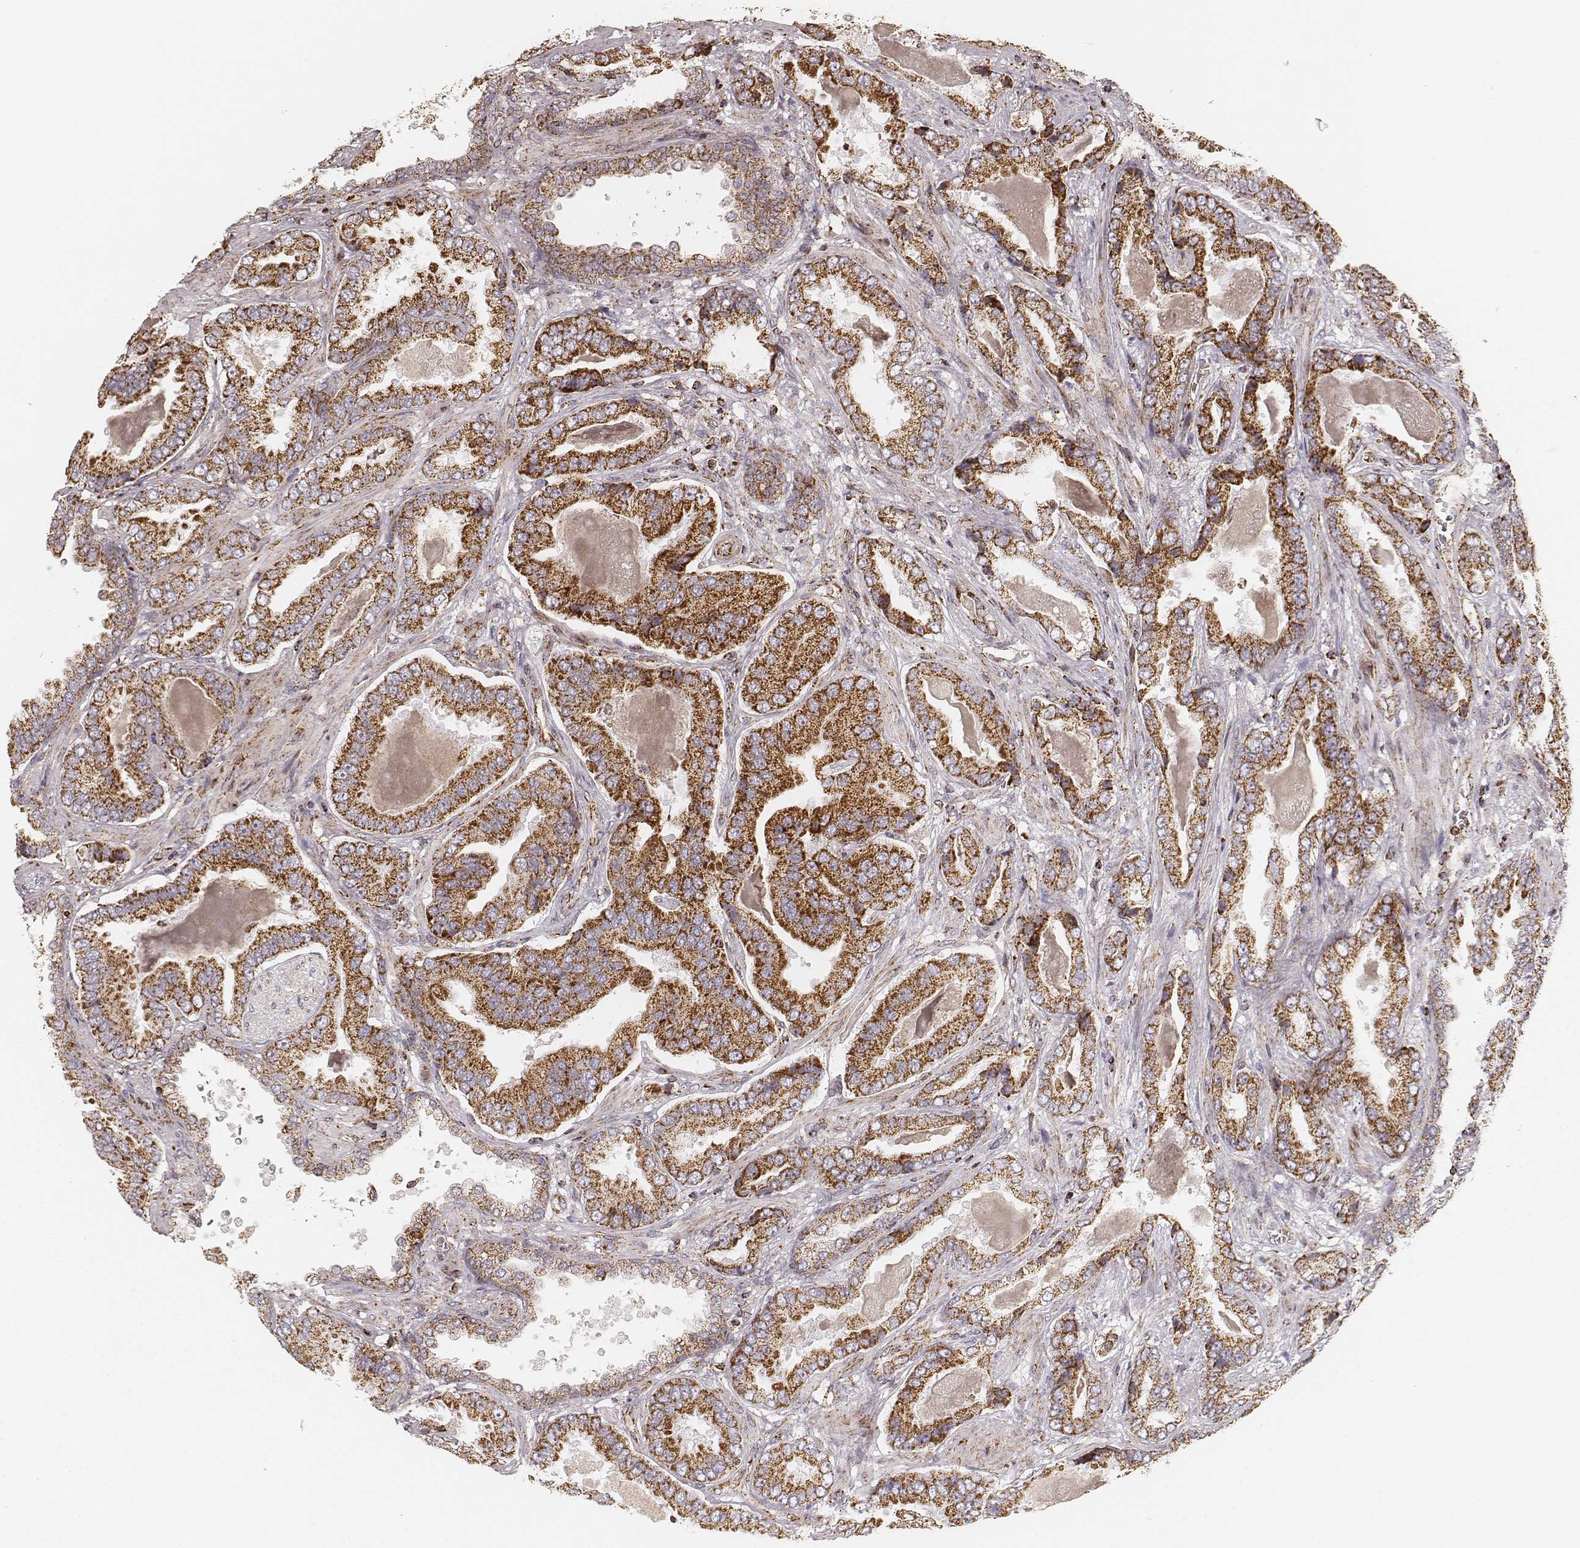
{"staining": {"intensity": "strong", "quantity": ">75%", "location": "cytoplasmic/membranous"}, "tissue": "prostate cancer", "cell_type": "Tumor cells", "image_type": "cancer", "snomed": [{"axis": "morphology", "description": "Adenocarcinoma, NOS"}, {"axis": "topography", "description": "Prostate"}], "caption": "Immunohistochemical staining of human prostate cancer (adenocarcinoma) exhibits strong cytoplasmic/membranous protein positivity in approximately >75% of tumor cells. (brown staining indicates protein expression, while blue staining denotes nuclei).", "gene": "CS", "patient": {"sex": "male", "age": 64}}